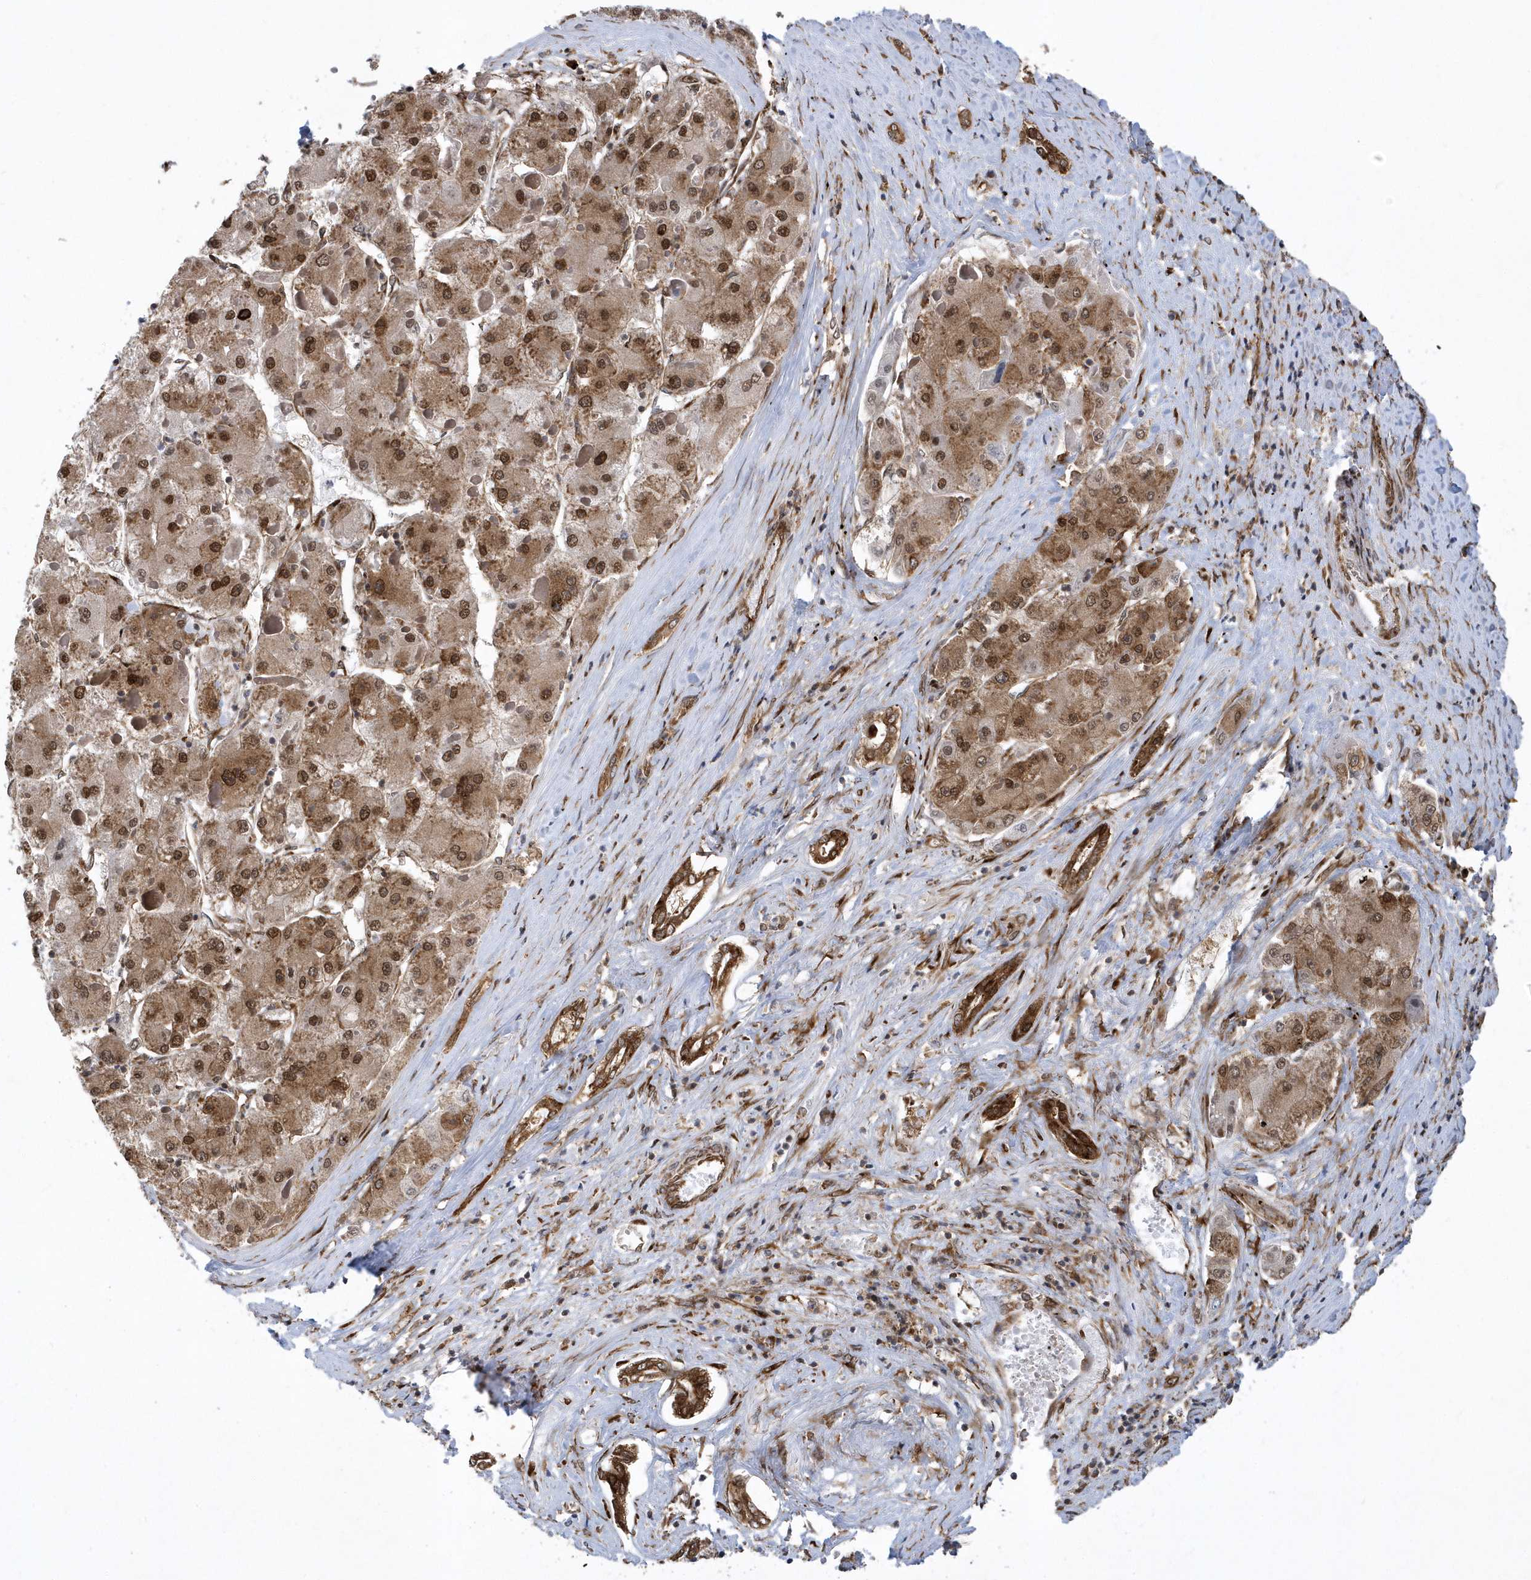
{"staining": {"intensity": "moderate", "quantity": ">75%", "location": "cytoplasmic/membranous,nuclear"}, "tissue": "liver cancer", "cell_type": "Tumor cells", "image_type": "cancer", "snomed": [{"axis": "morphology", "description": "Carcinoma, Hepatocellular, NOS"}, {"axis": "topography", "description": "Liver"}], "caption": "Liver cancer stained with IHC demonstrates moderate cytoplasmic/membranous and nuclear expression in about >75% of tumor cells.", "gene": "PHF1", "patient": {"sex": "female", "age": 73}}